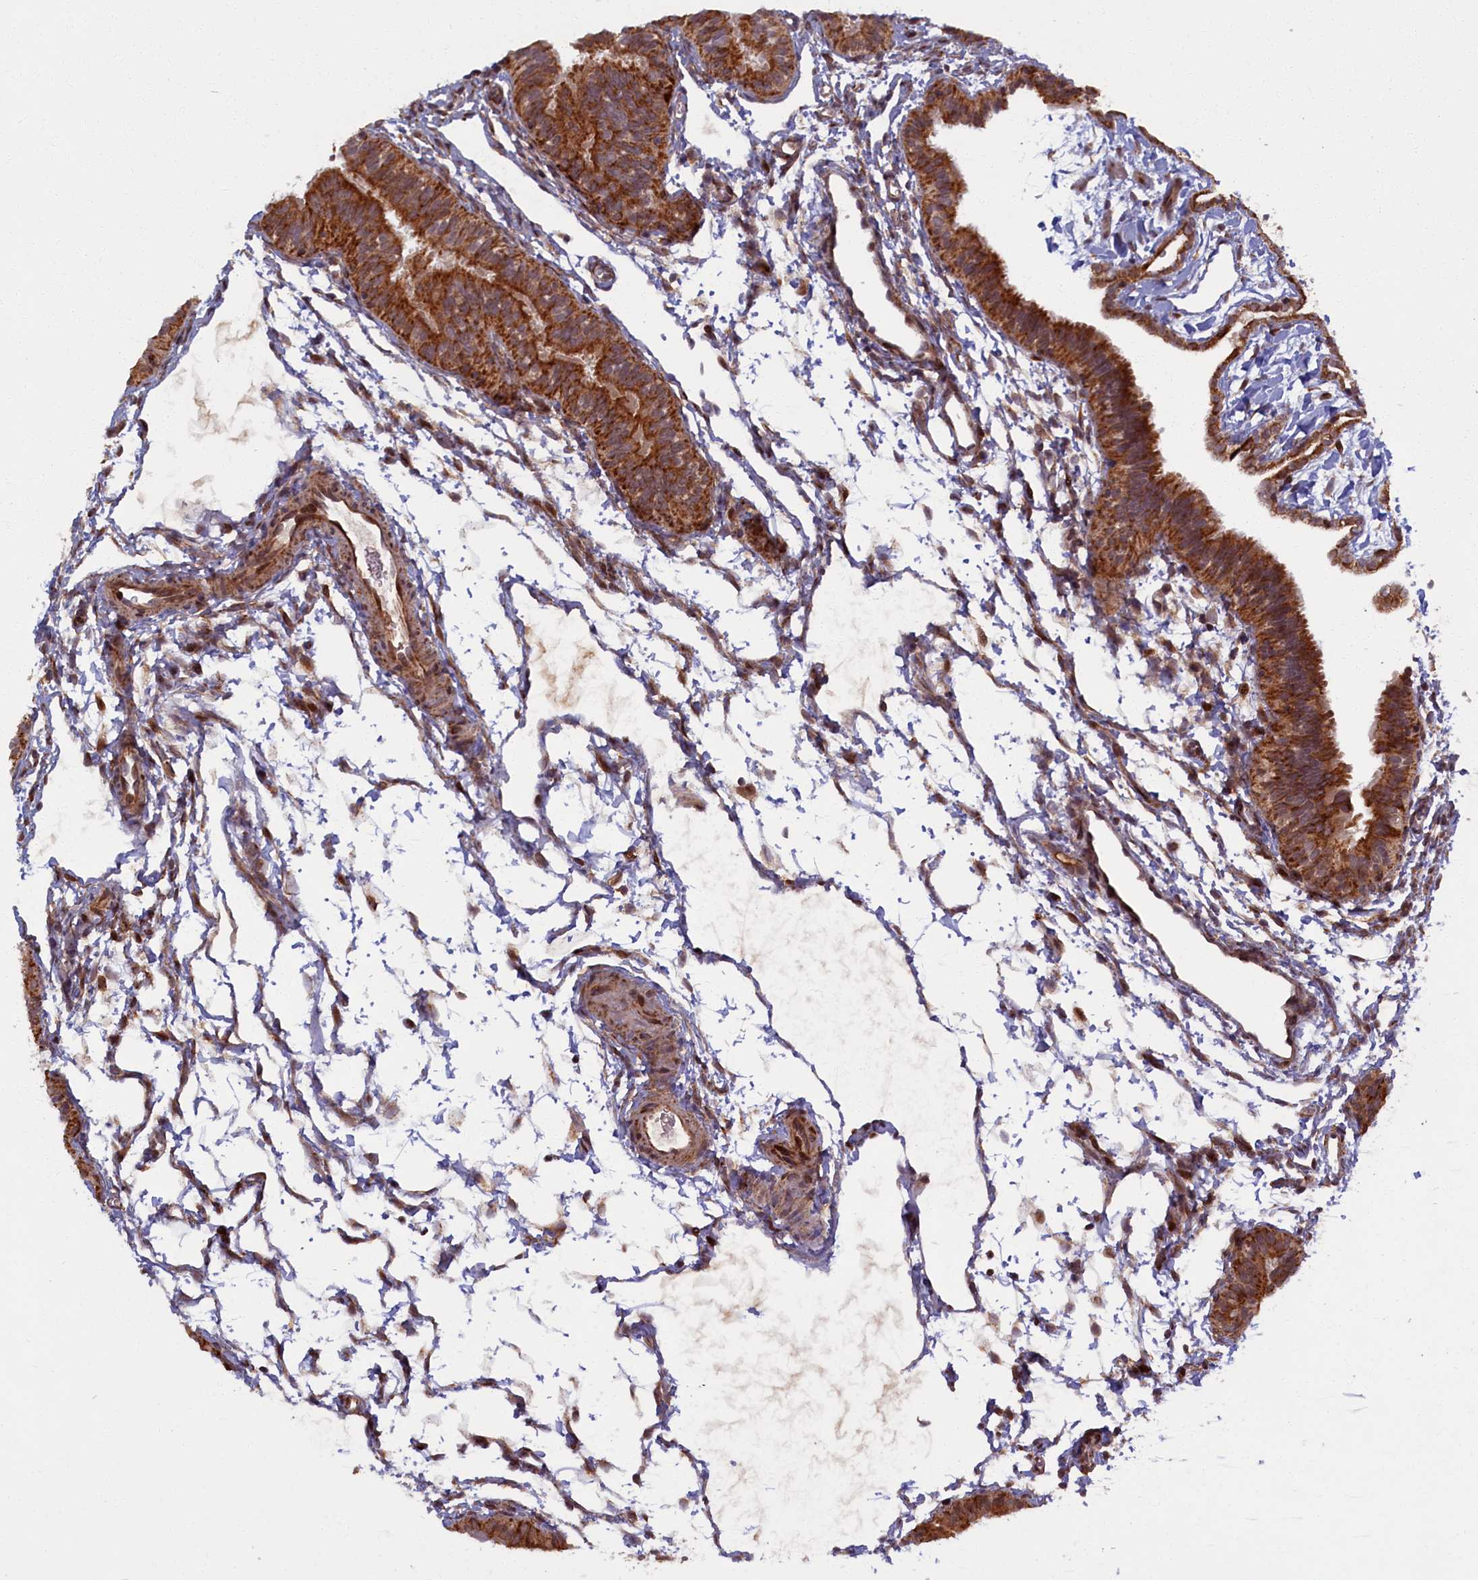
{"staining": {"intensity": "strong", "quantity": ">75%", "location": "cytoplasmic/membranous"}, "tissue": "fallopian tube", "cell_type": "Glandular cells", "image_type": "normal", "snomed": [{"axis": "morphology", "description": "Normal tissue, NOS"}, {"axis": "topography", "description": "Fallopian tube"}], "caption": "This histopathology image exhibits unremarkable fallopian tube stained with immunohistochemistry to label a protein in brown. The cytoplasmic/membranous of glandular cells show strong positivity for the protein. Nuclei are counter-stained blue.", "gene": "PLA2G10", "patient": {"sex": "female", "age": 35}}